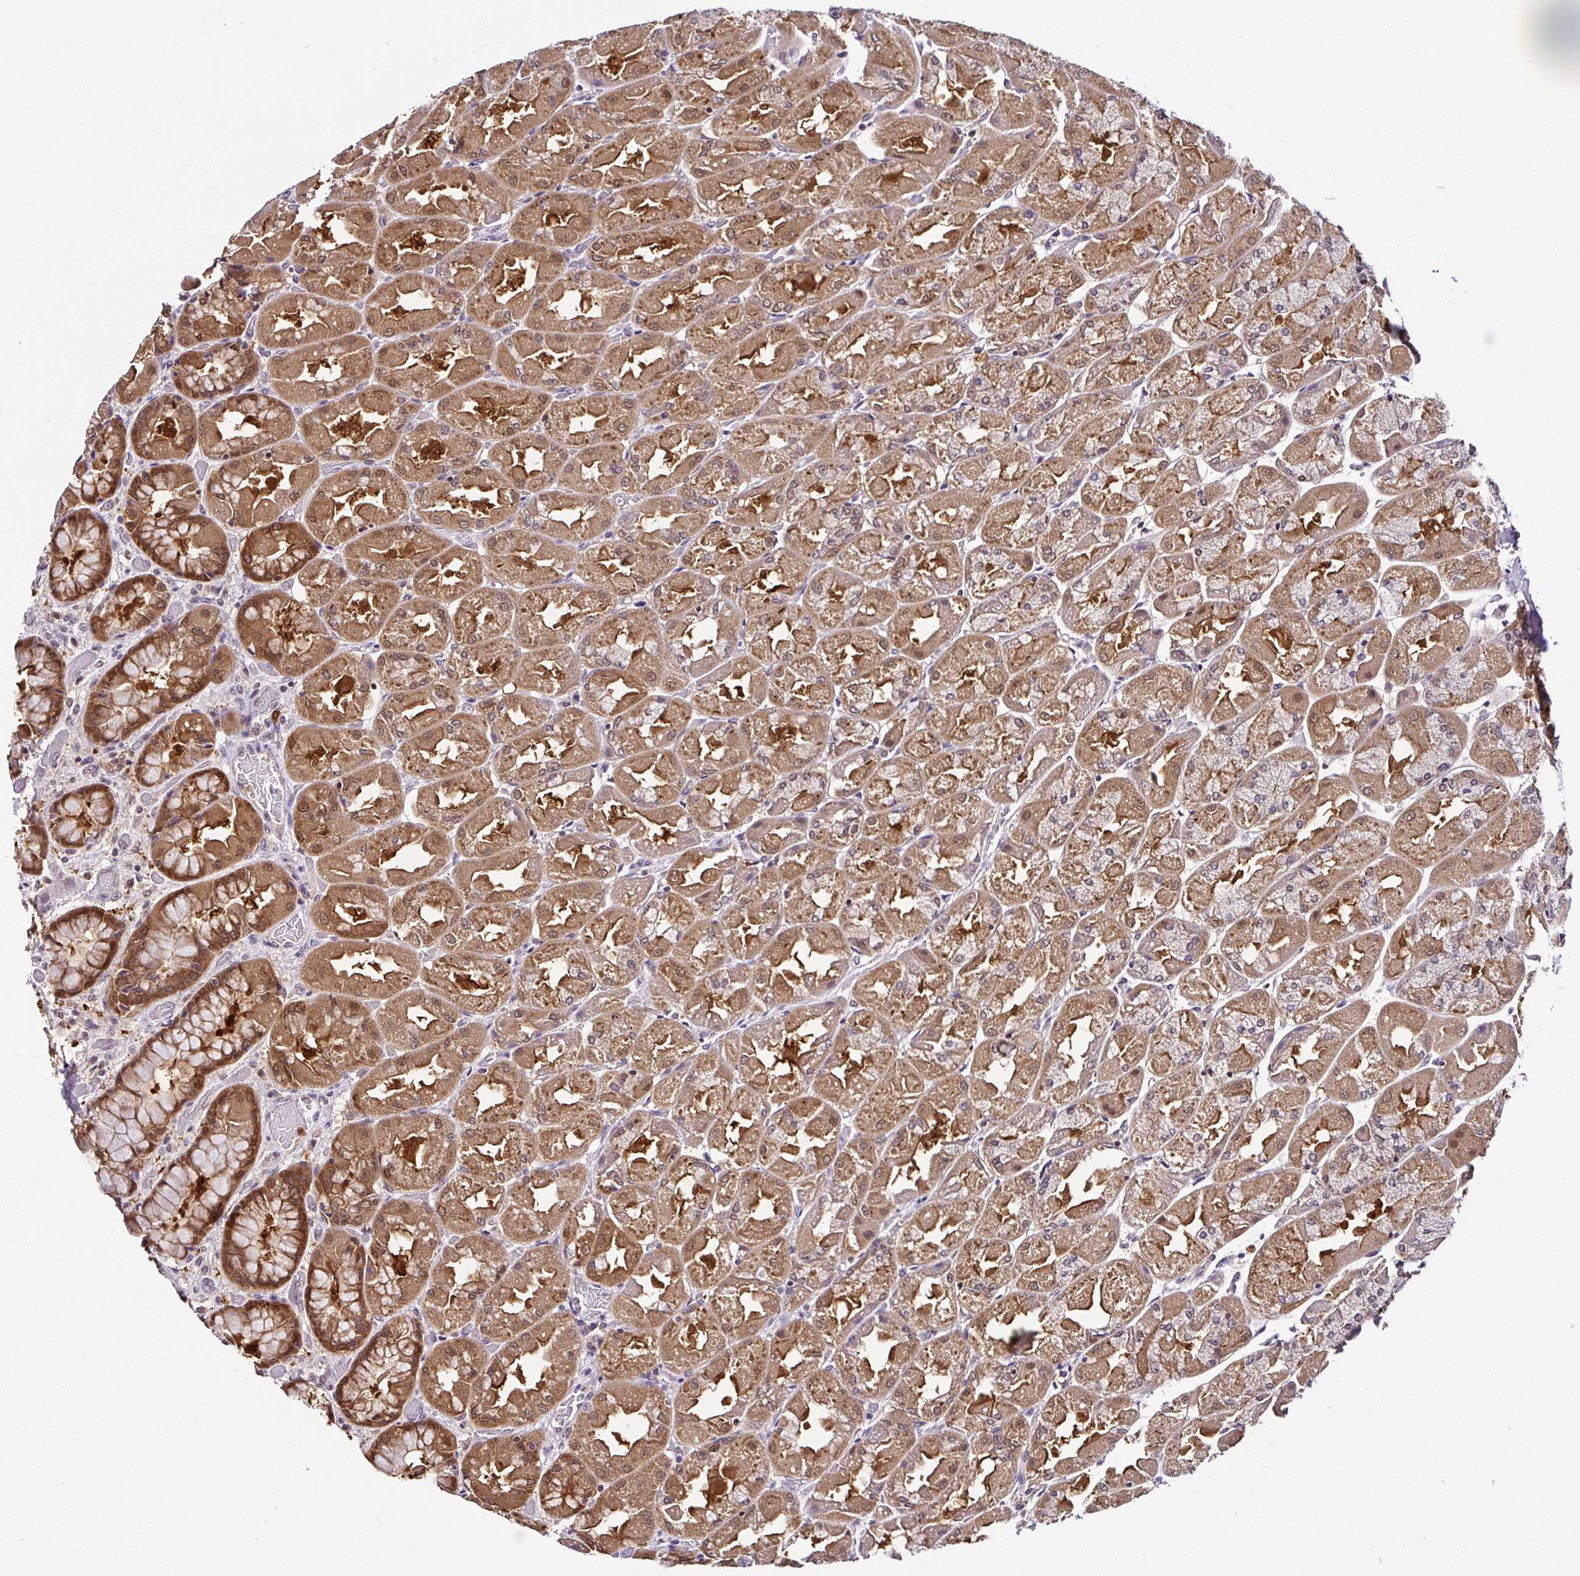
{"staining": {"intensity": "moderate", "quantity": ">75%", "location": "cytoplasmic/membranous,nuclear"}, "tissue": "stomach", "cell_type": "Glandular cells", "image_type": "normal", "snomed": [{"axis": "morphology", "description": "Normal tissue, NOS"}, {"axis": "topography", "description": "Stomach"}], "caption": "DAB (3,3'-diaminobenzidine) immunohistochemical staining of benign stomach displays moderate cytoplasmic/membranous,nuclear protein staining in about >75% of glandular cells. (DAB IHC with brightfield microscopy, high magnification).", "gene": "PIN4", "patient": {"sex": "female", "age": 61}}